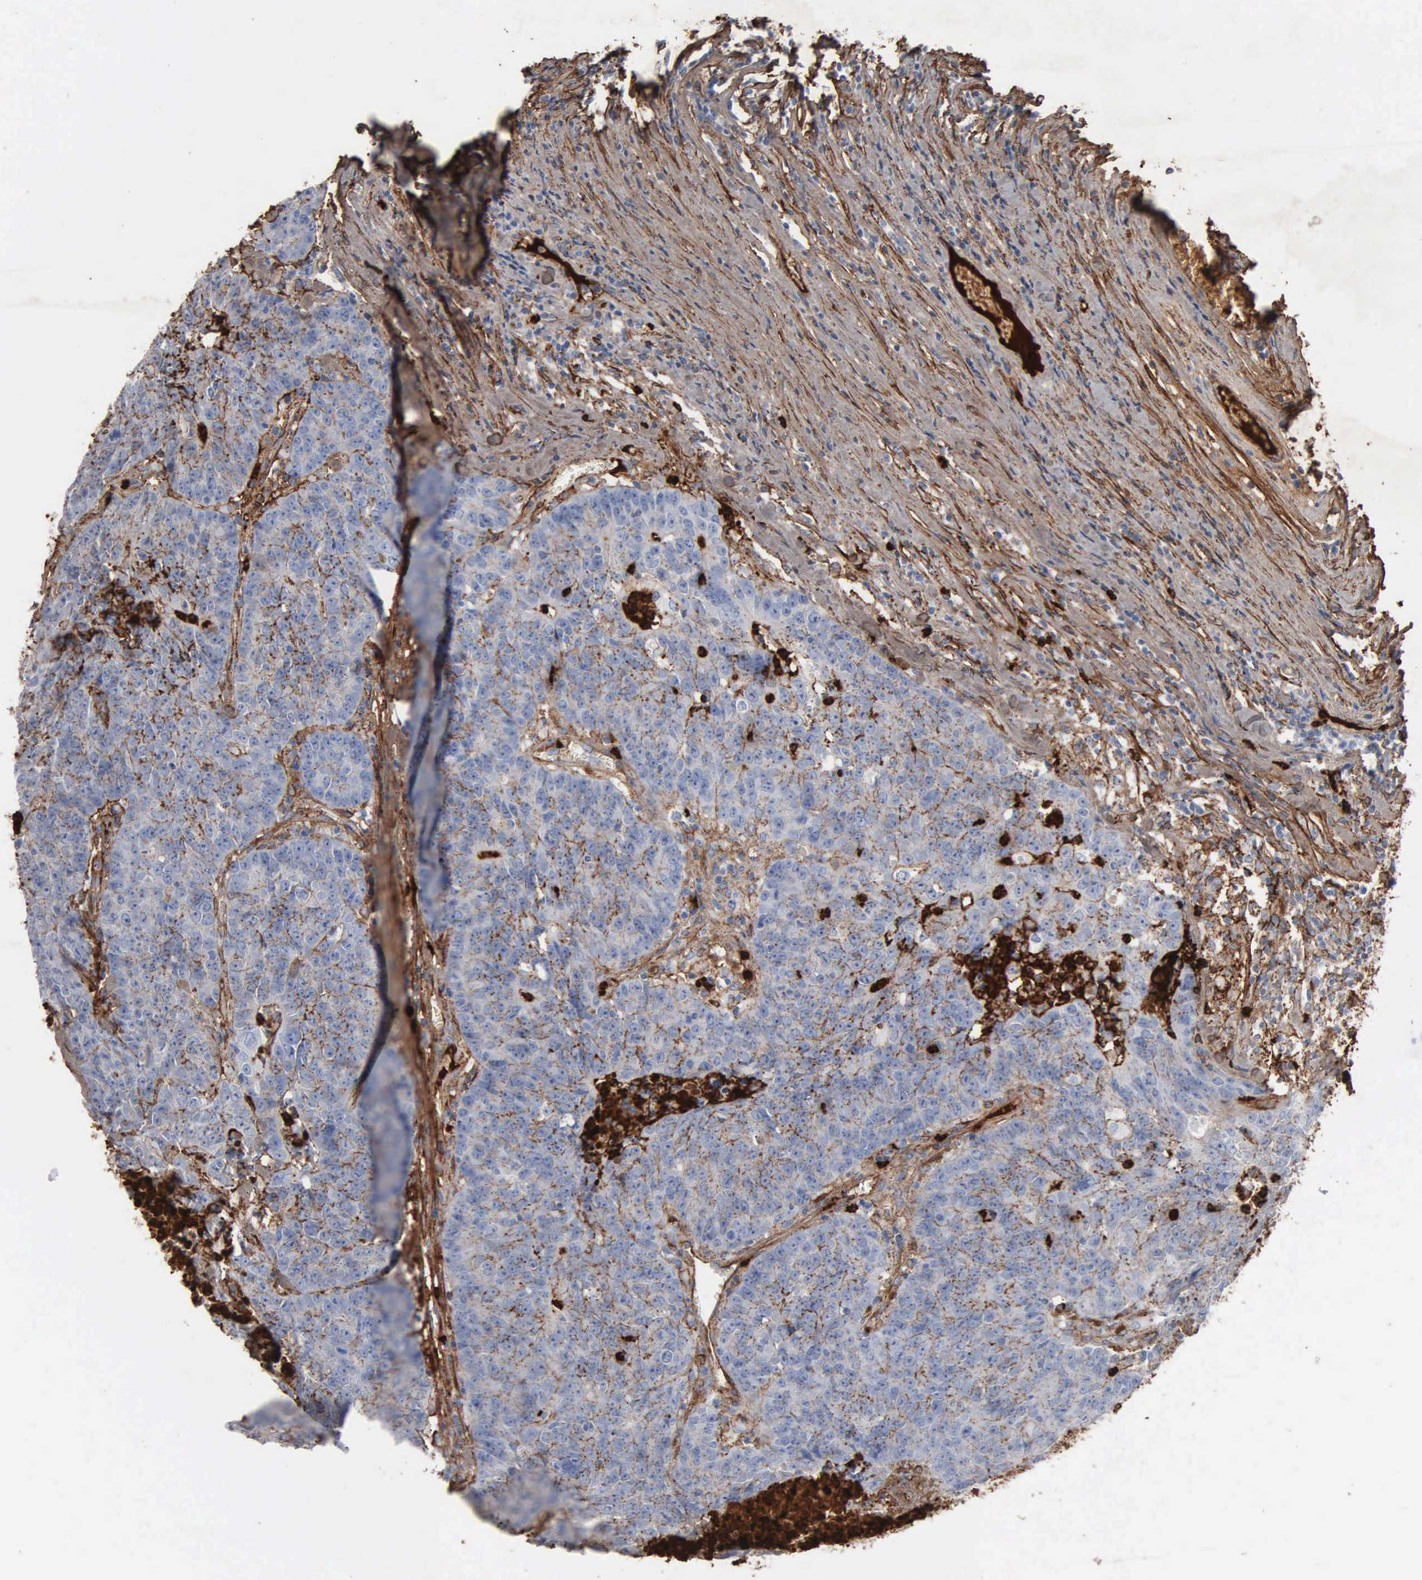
{"staining": {"intensity": "weak", "quantity": "25%-75%", "location": "cytoplasmic/membranous"}, "tissue": "colorectal cancer", "cell_type": "Tumor cells", "image_type": "cancer", "snomed": [{"axis": "morphology", "description": "Adenocarcinoma, NOS"}, {"axis": "topography", "description": "Colon"}], "caption": "Immunohistochemistry (IHC) (DAB (3,3'-diaminobenzidine)) staining of colorectal adenocarcinoma exhibits weak cytoplasmic/membranous protein expression in about 25%-75% of tumor cells.", "gene": "FN1", "patient": {"sex": "female", "age": 53}}